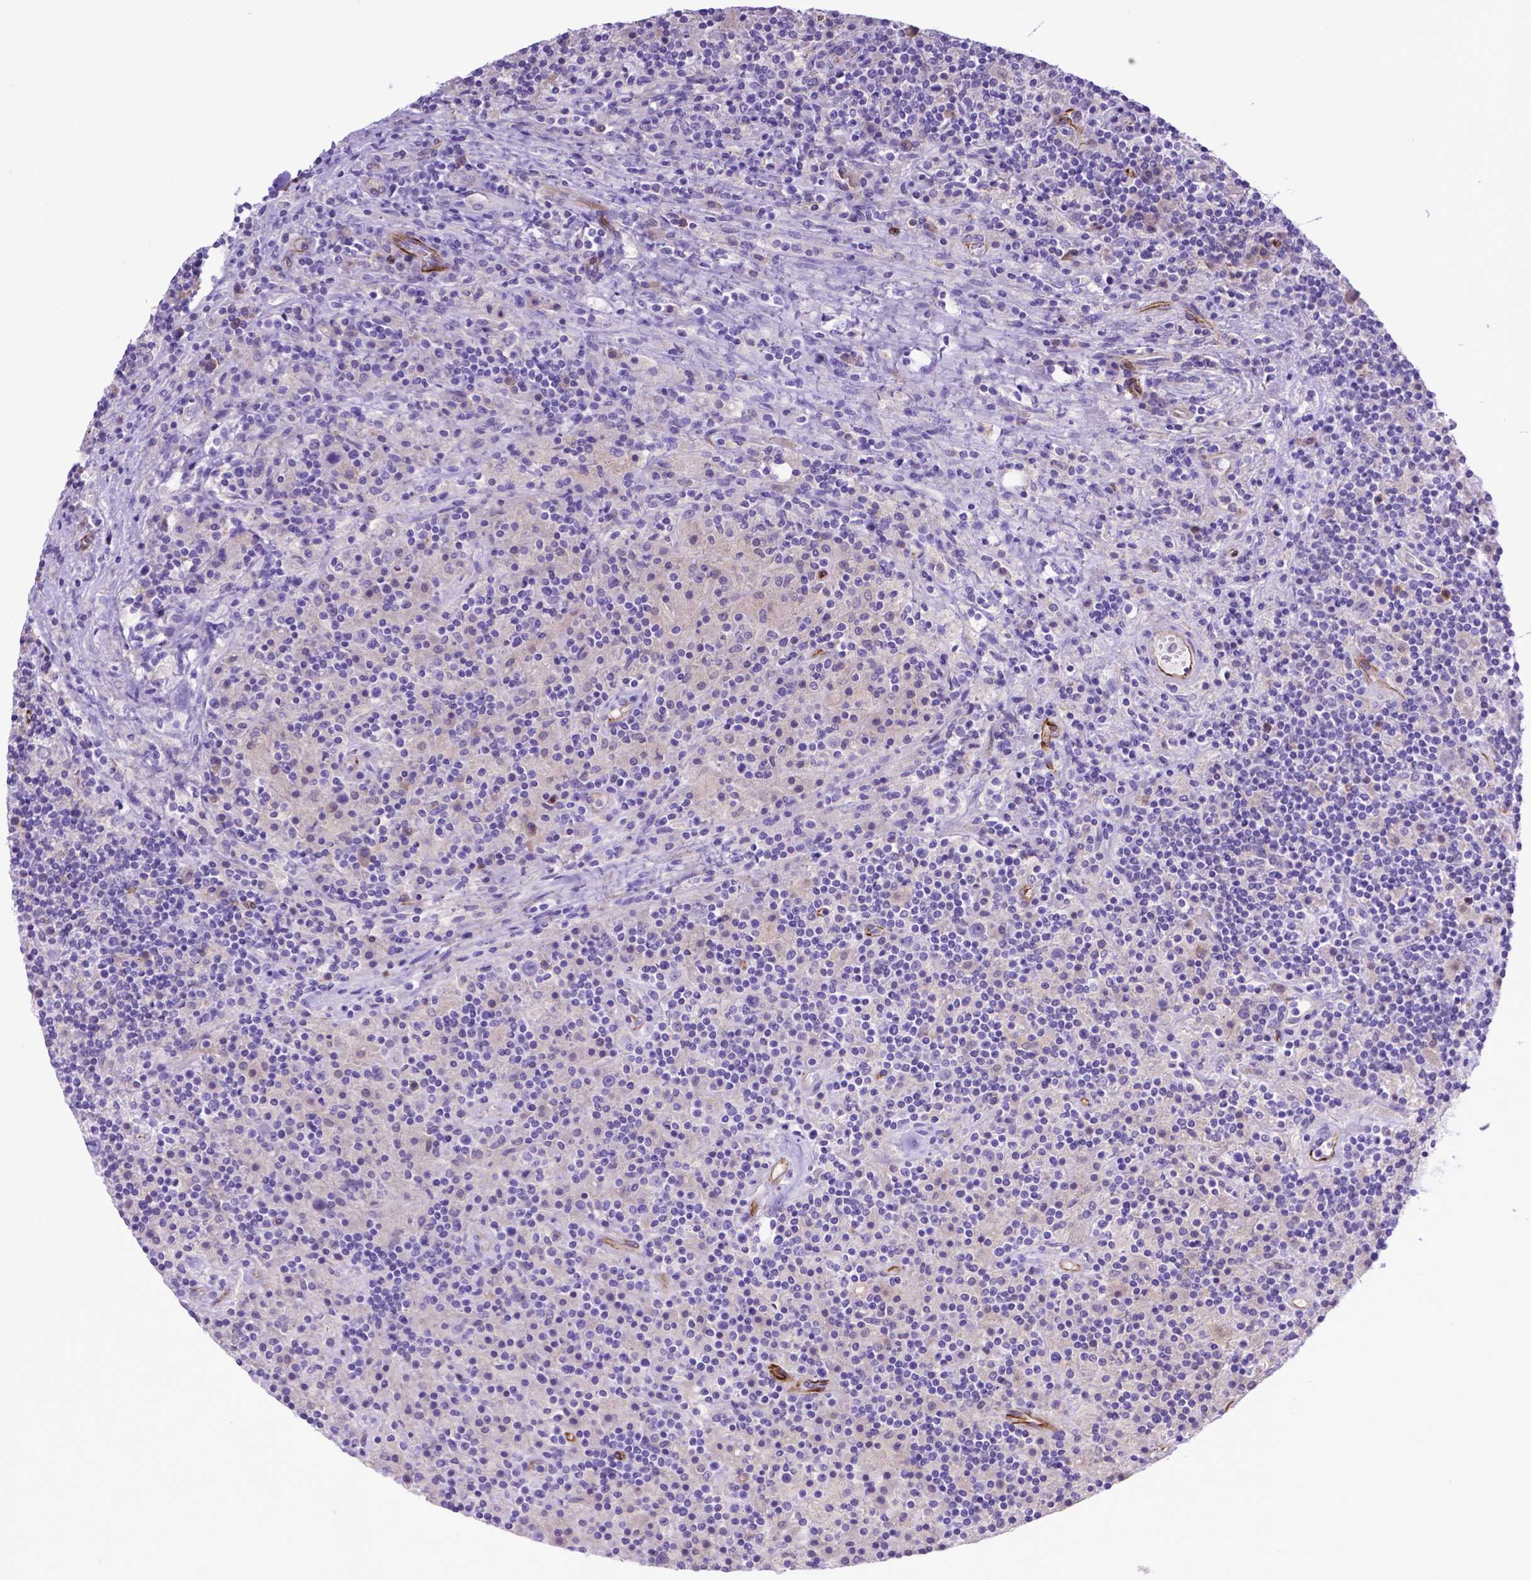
{"staining": {"intensity": "negative", "quantity": "none", "location": "none"}, "tissue": "lymphoma", "cell_type": "Tumor cells", "image_type": "cancer", "snomed": [{"axis": "morphology", "description": "Hodgkin's disease, NOS"}, {"axis": "topography", "description": "Lymph node"}], "caption": "A photomicrograph of human Hodgkin's disease is negative for staining in tumor cells.", "gene": "LZTR1", "patient": {"sex": "male", "age": 70}}